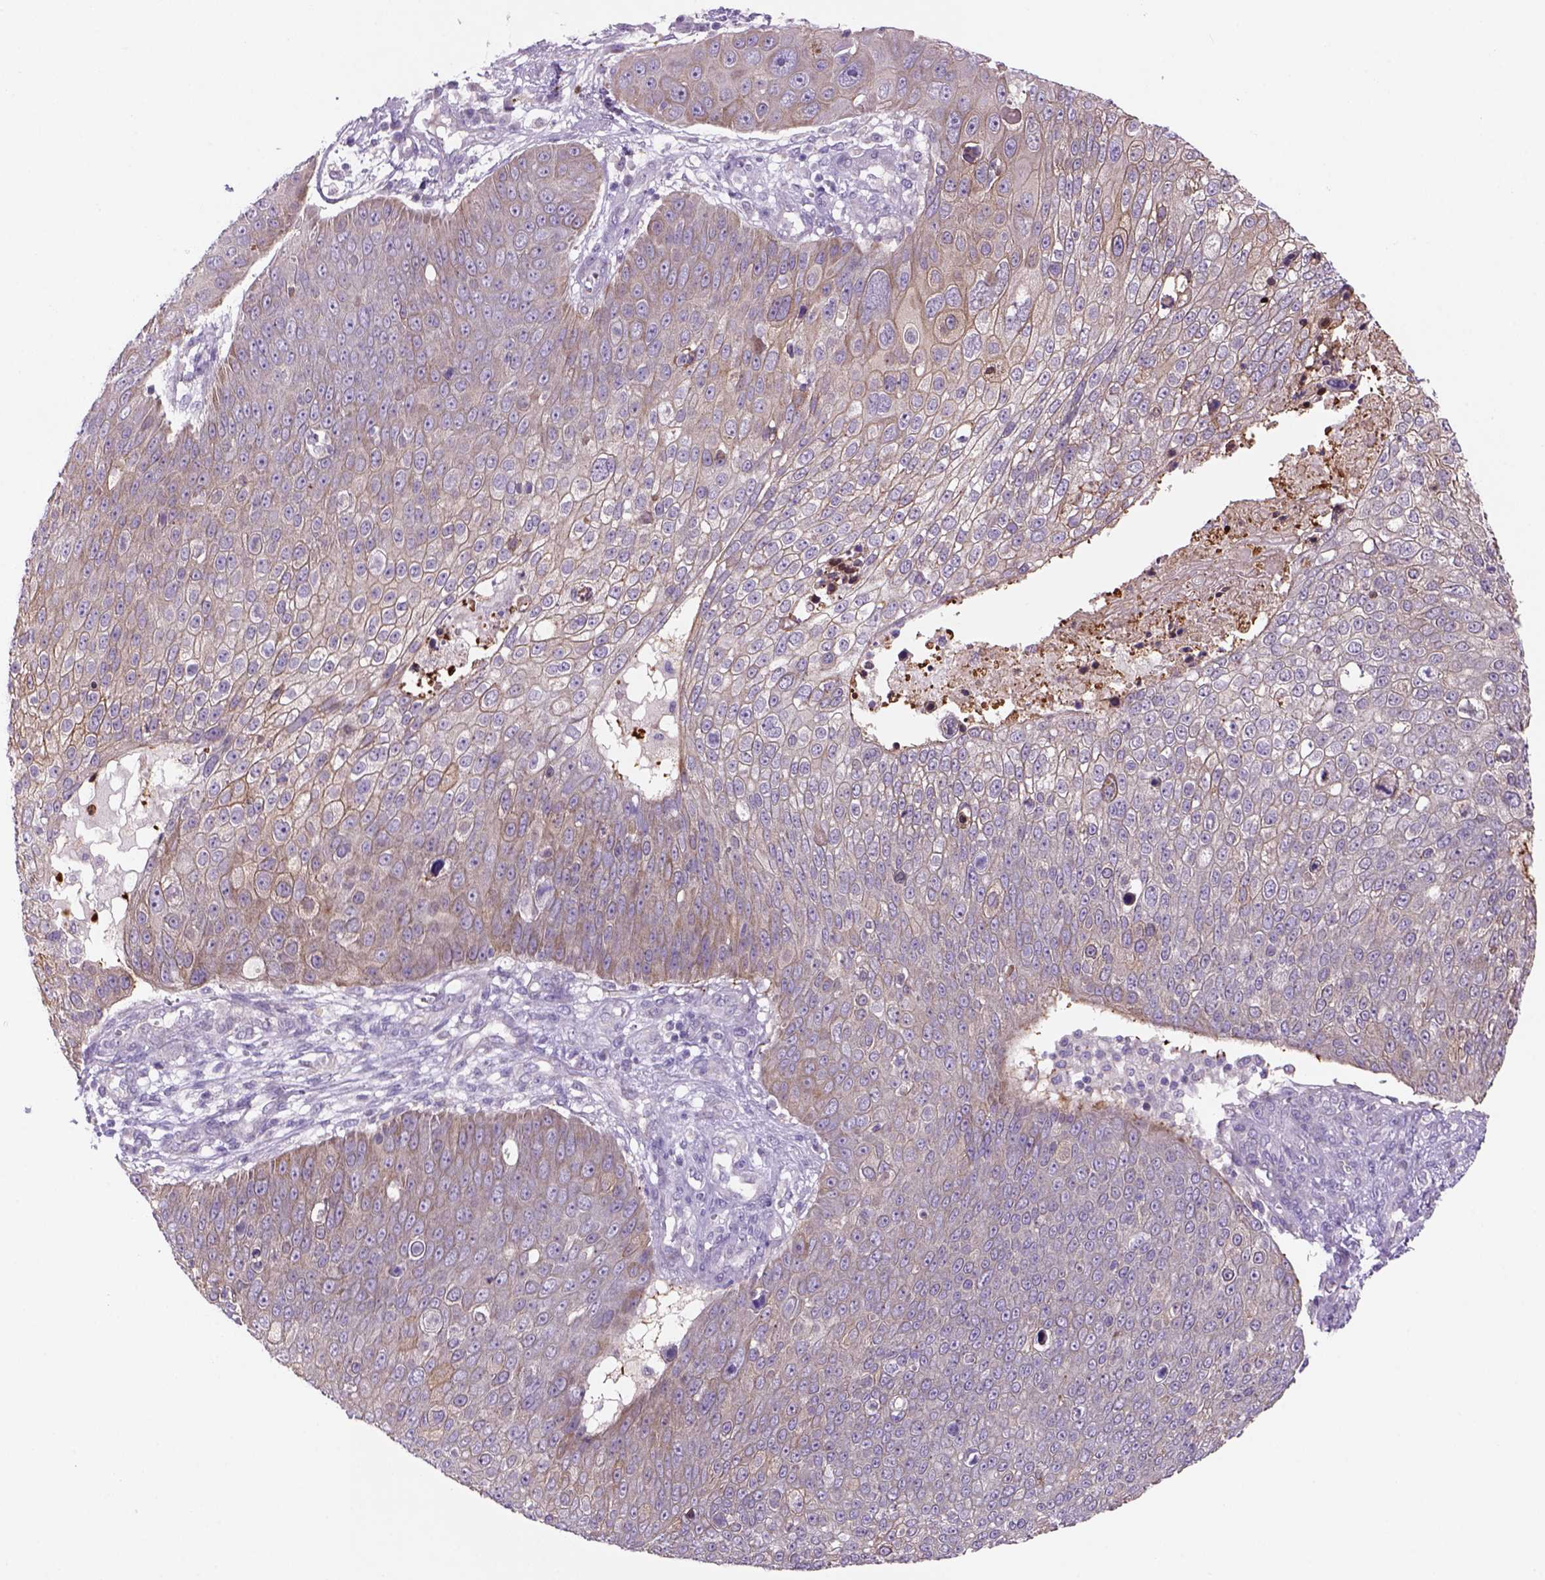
{"staining": {"intensity": "weak", "quantity": ">75%", "location": "cytoplasmic/membranous"}, "tissue": "skin cancer", "cell_type": "Tumor cells", "image_type": "cancer", "snomed": [{"axis": "morphology", "description": "Squamous cell carcinoma, NOS"}, {"axis": "topography", "description": "Skin"}], "caption": "A photomicrograph of skin cancer (squamous cell carcinoma) stained for a protein exhibits weak cytoplasmic/membranous brown staining in tumor cells. The staining is performed using DAB (3,3'-diaminobenzidine) brown chromogen to label protein expression. The nuclei are counter-stained blue using hematoxylin.", "gene": "ADGRV1", "patient": {"sex": "male", "age": 71}}